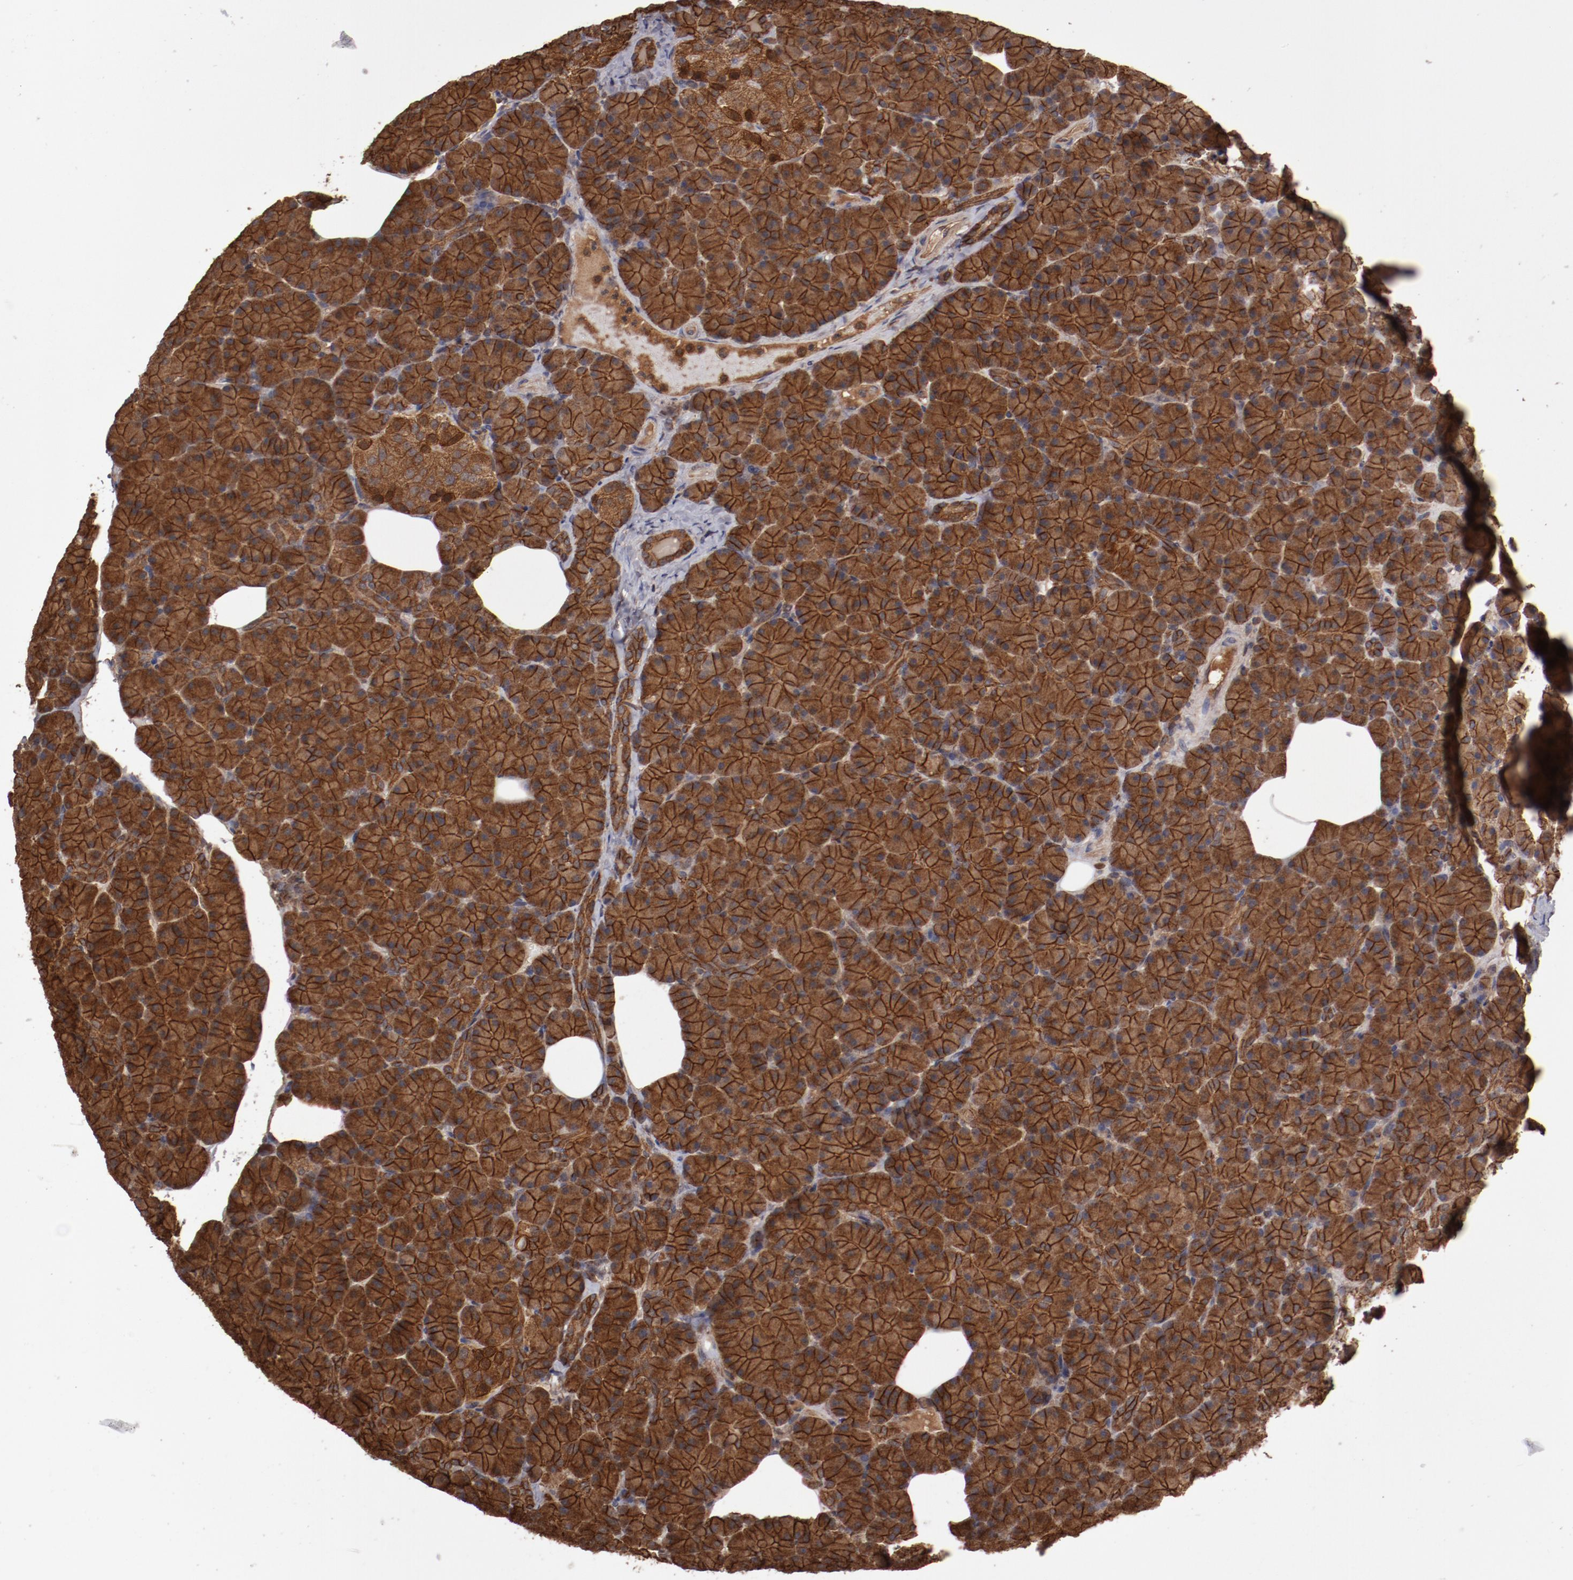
{"staining": {"intensity": "moderate", "quantity": ">75%", "location": "cytoplasmic/membranous"}, "tissue": "pancreas", "cell_type": "Exocrine glandular cells", "image_type": "normal", "snomed": [{"axis": "morphology", "description": "Normal tissue, NOS"}, {"axis": "topography", "description": "Pancreas"}], "caption": "Protein expression by IHC demonstrates moderate cytoplasmic/membranous positivity in approximately >75% of exocrine glandular cells in normal pancreas.", "gene": "RPS6KA6", "patient": {"sex": "female", "age": 43}}